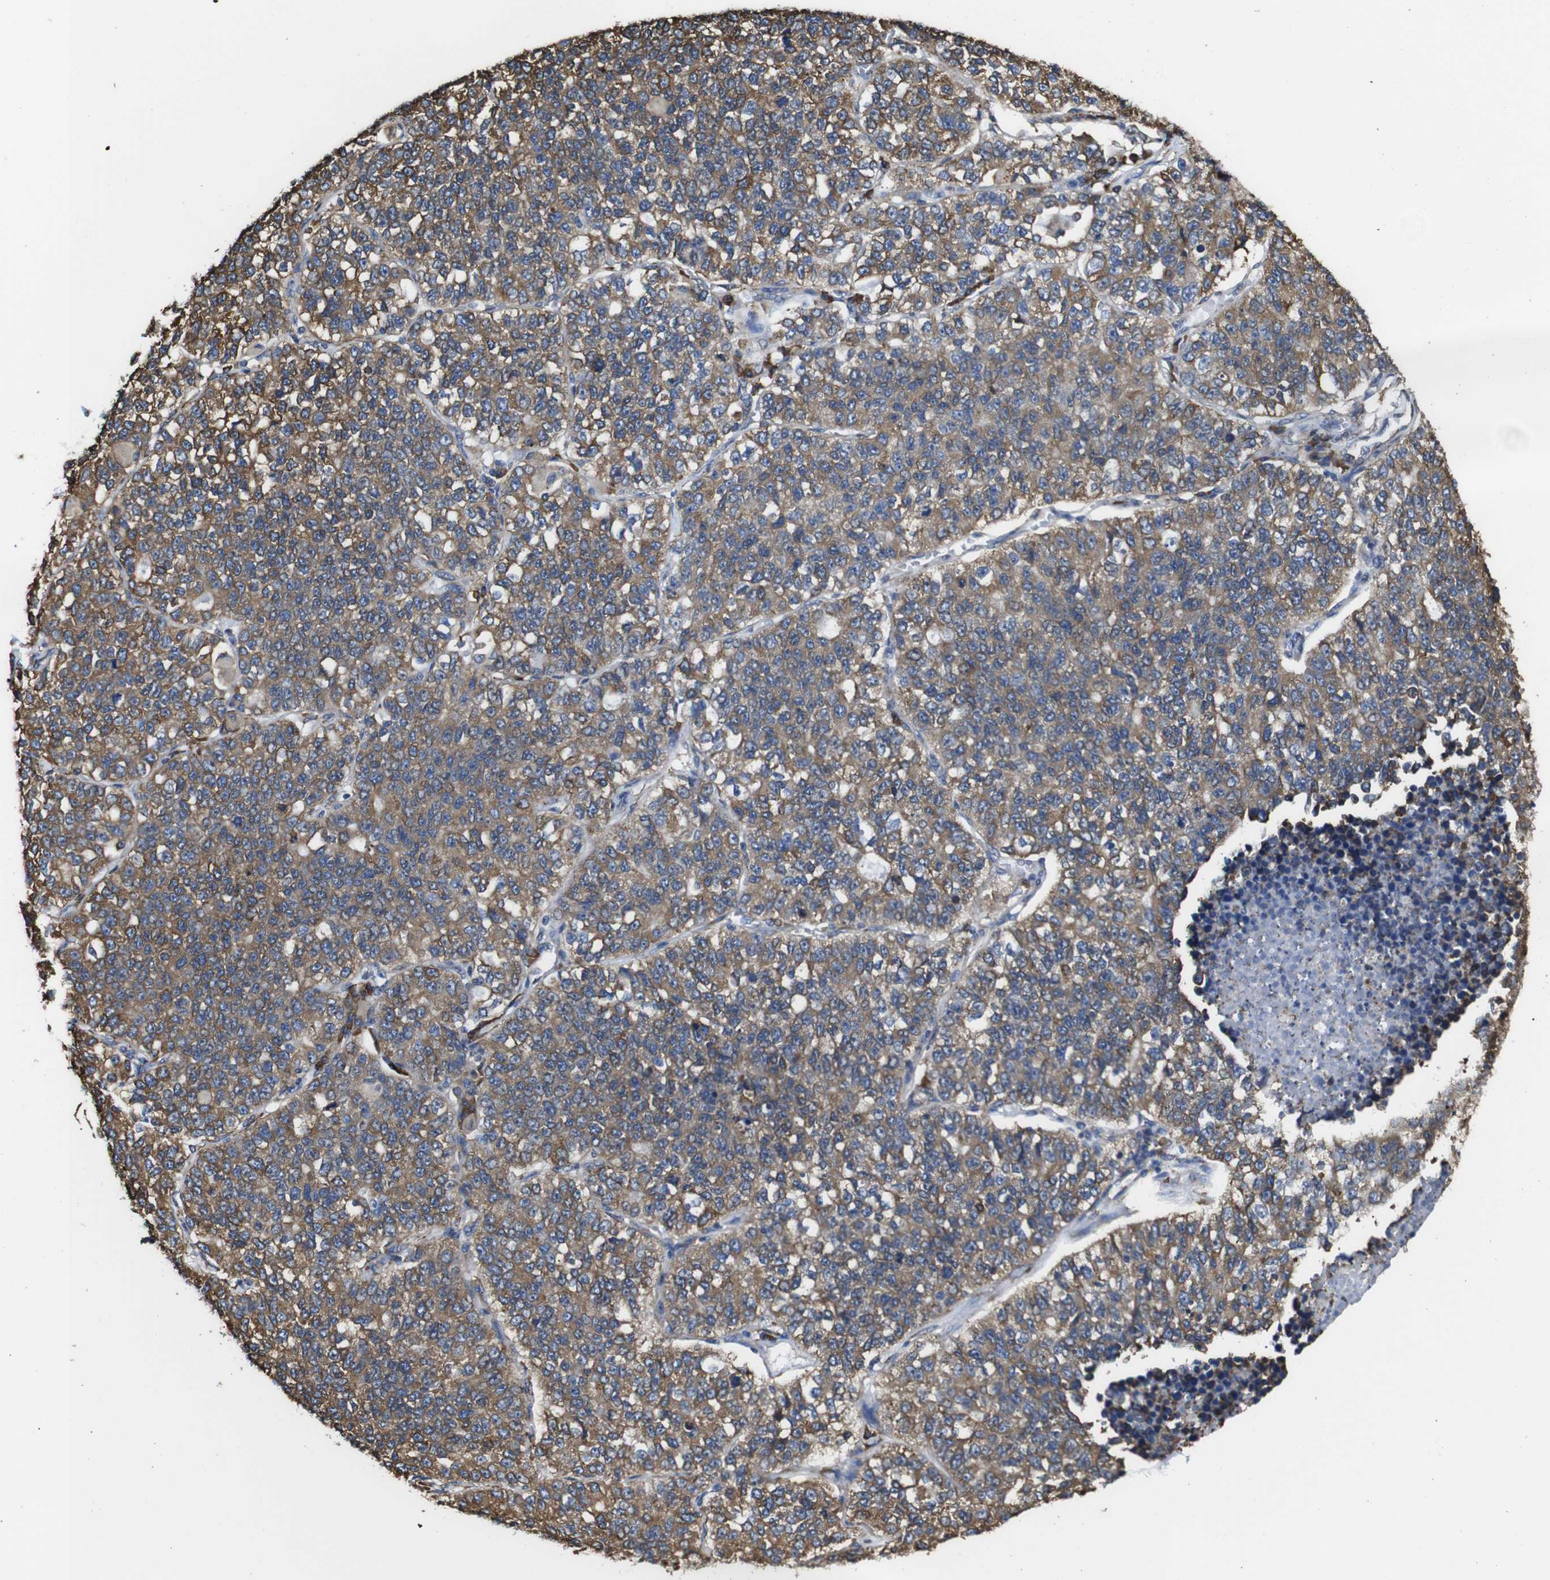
{"staining": {"intensity": "moderate", "quantity": ">75%", "location": "cytoplasmic/membranous"}, "tissue": "lung cancer", "cell_type": "Tumor cells", "image_type": "cancer", "snomed": [{"axis": "morphology", "description": "Adenocarcinoma, NOS"}, {"axis": "topography", "description": "Lung"}], "caption": "This is an image of immunohistochemistry staining of lung cancer (adenocarcinoma), which shows moderate positivity in the cytoplasmic/membranous of tumor cells.", "gene": "PPIB", "patient": {"sex": "male", "age": 49}}